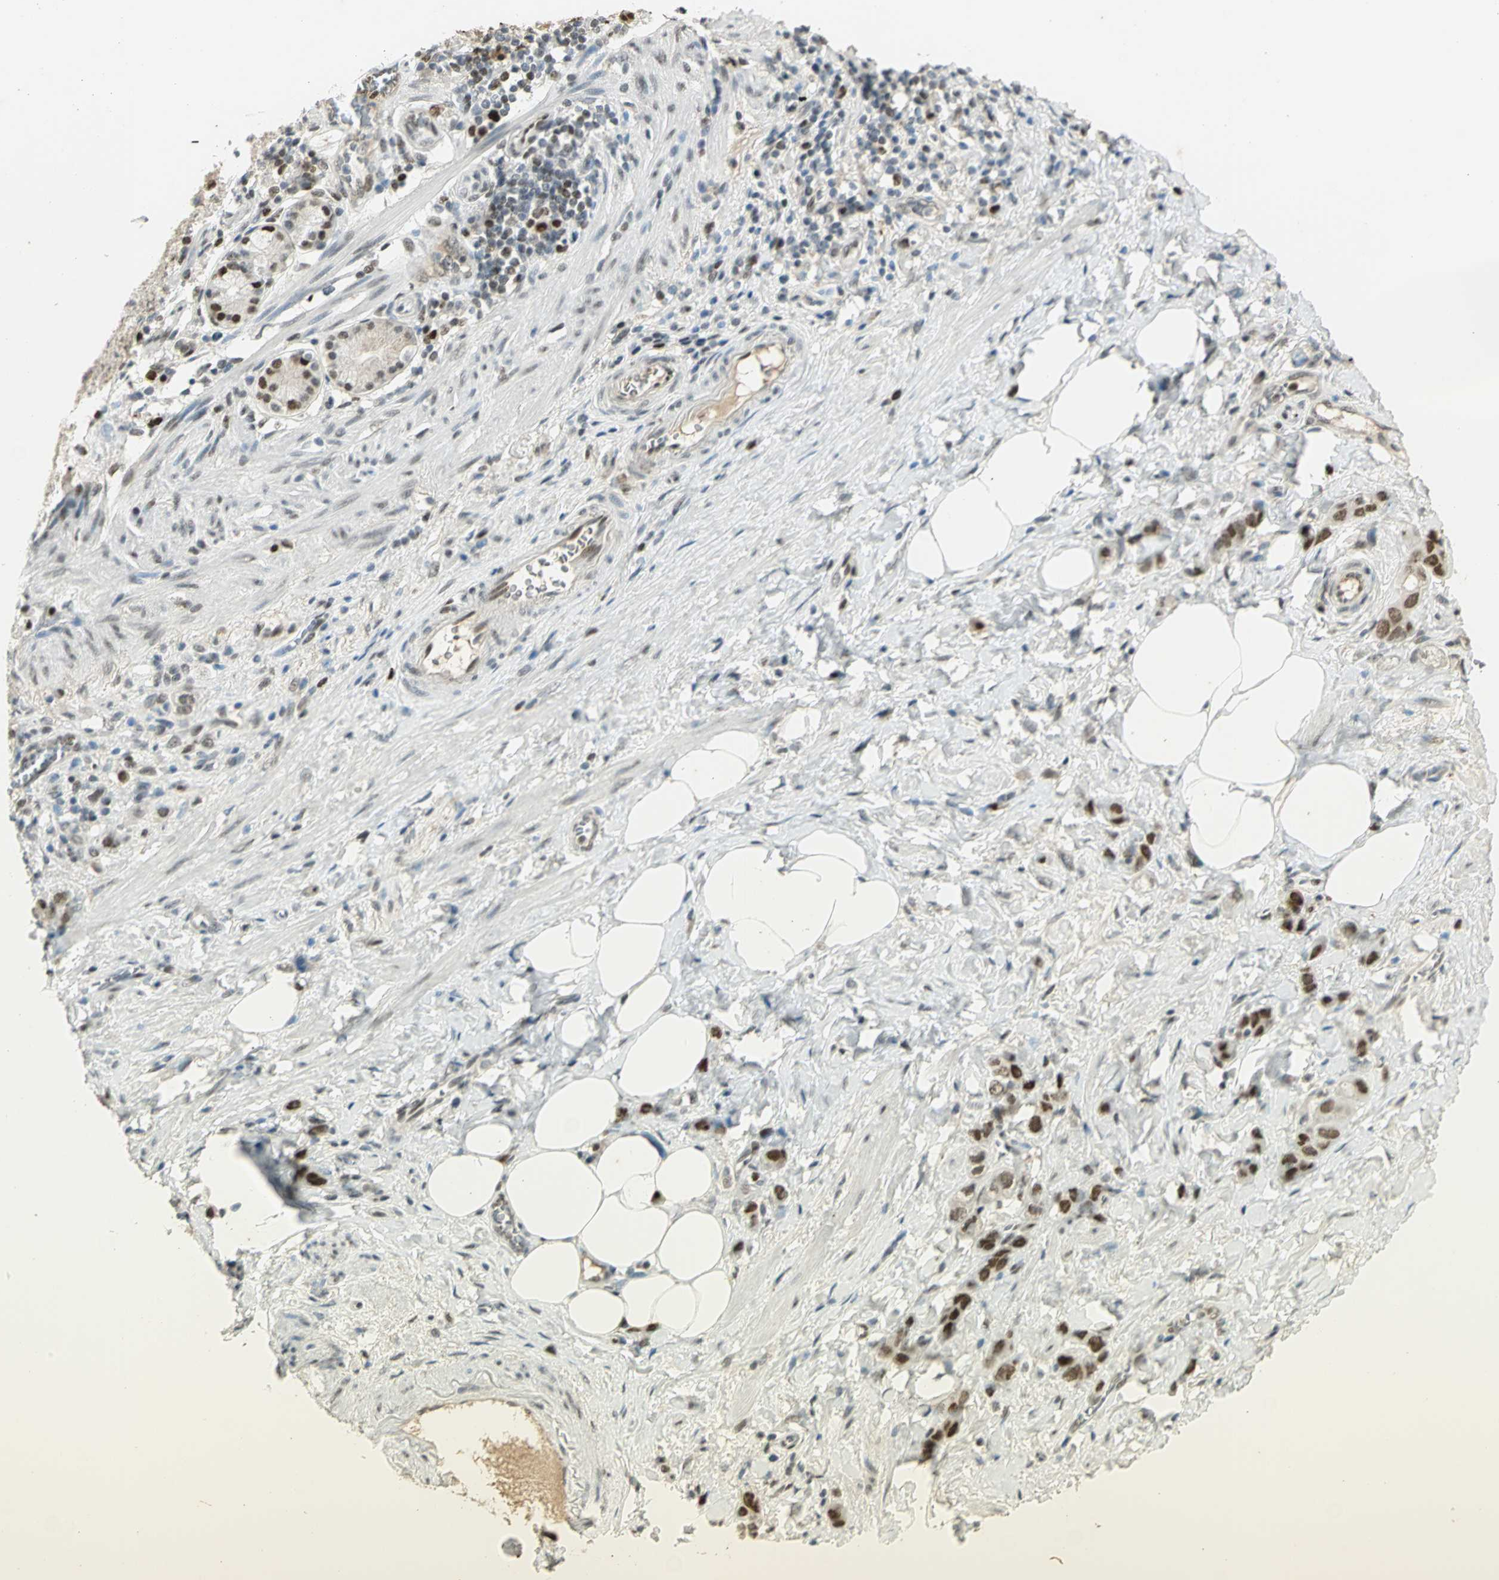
{"staining": {"intensity": "strong", "quantity": ">75%", "location": "nuclear"}, "tissue": "stomach cancer", "cell_type": "Tumor cells", "image_type": "cancer", "snomed": [{"axis": "morphology", "description": "Adenocarcinoma, NOS"}, {"axis": "topography", "description": "Stomach"}], "caption": "Stomach cancer was stained to show a protein in brown. There is high levels of strong nuclear staining in approximately >75% of tumor cells.", "gene": "AK6", "patient": {"sex": "male", "age": 82}}